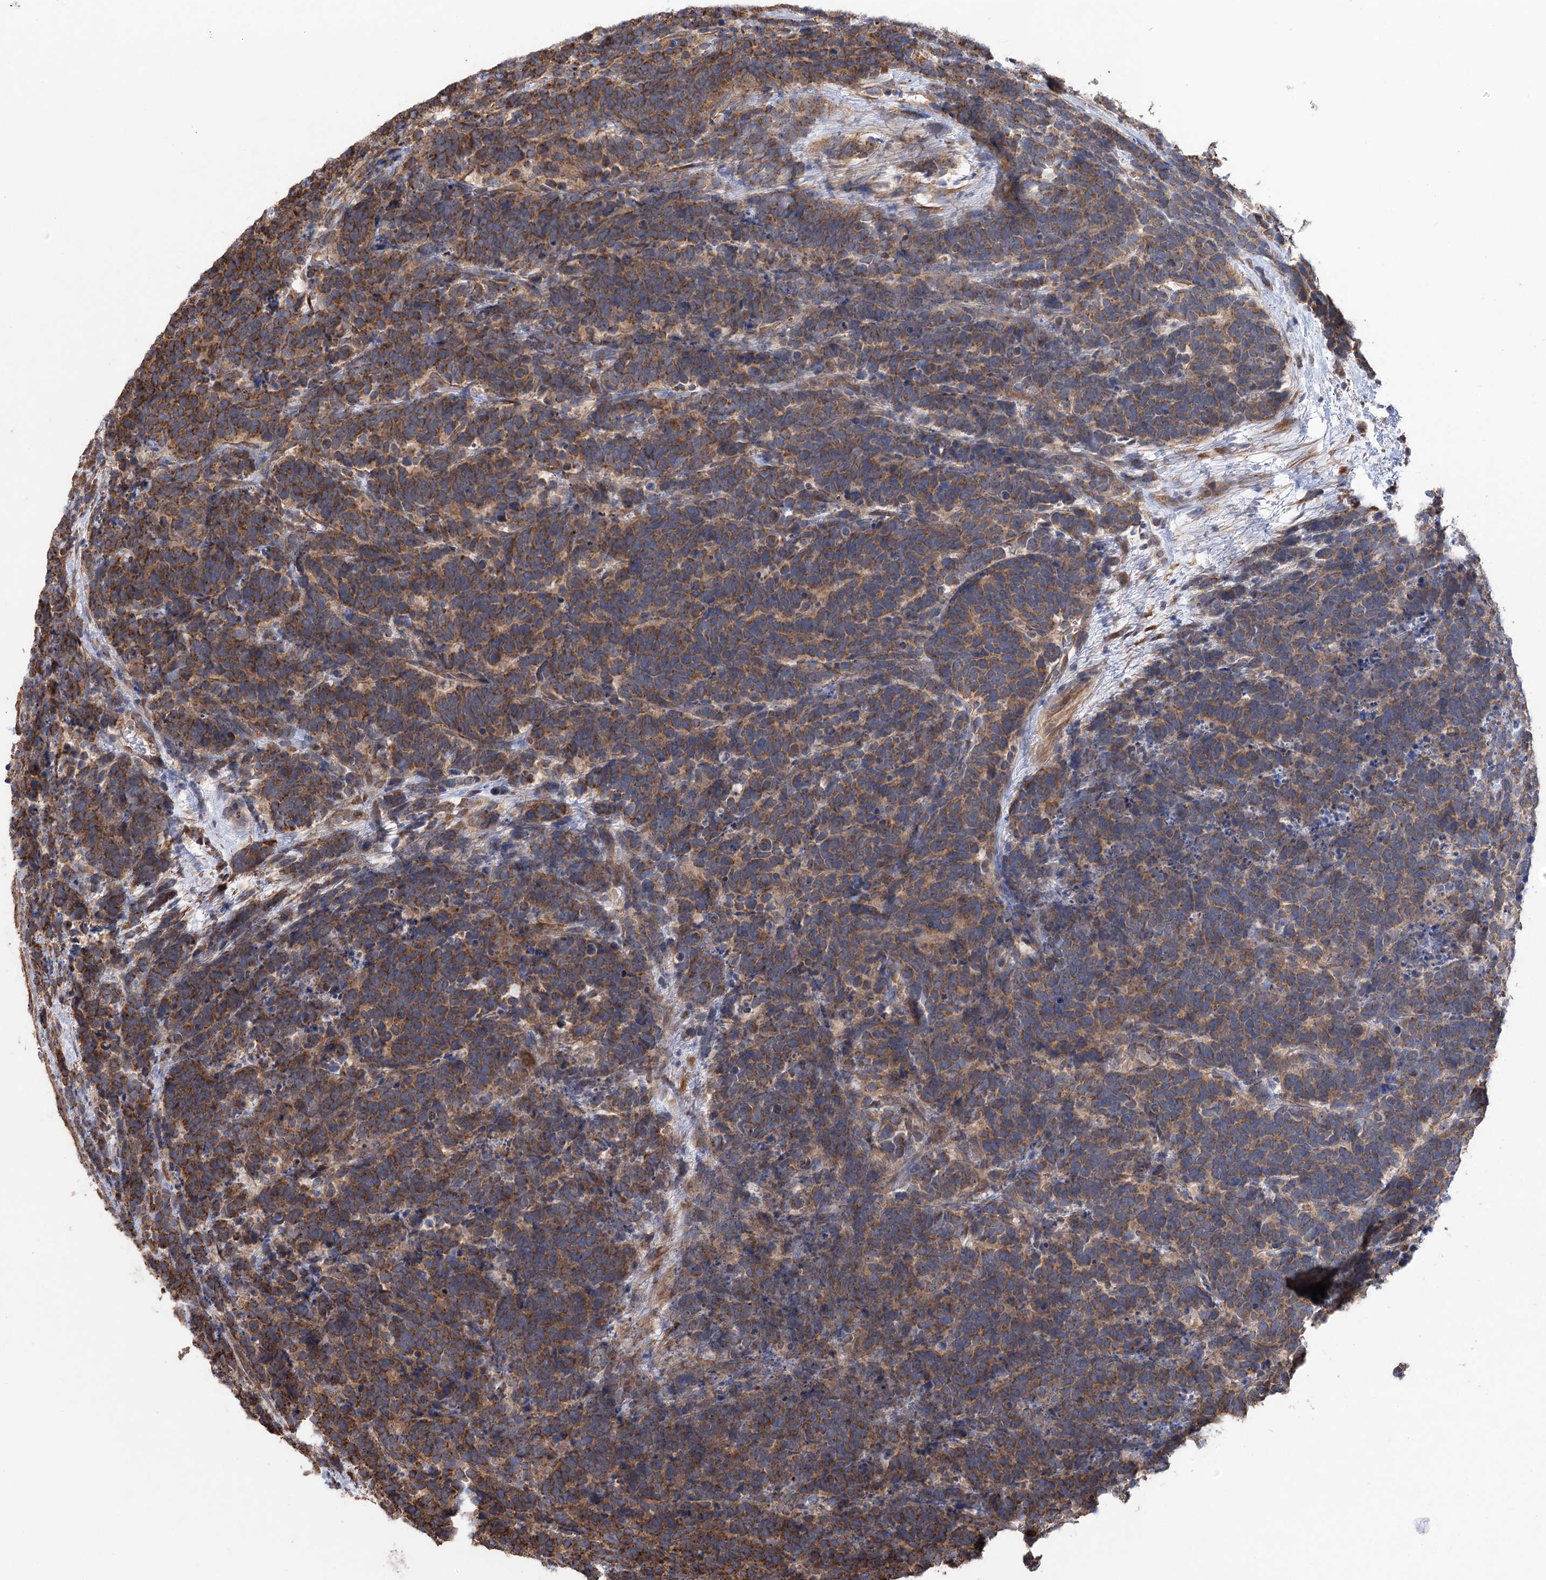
{"staining": {"intensity": "moderate", "quantity": ">75%", "location": "cytoplasmic/membranous"}, "tissue": "carcinoid", "cell_type": "Tumor cells", "image_type": "cancer", "snomed": [{"axis": "morphology", "description": "Carcinoma, NOS"}, {"axis": "morphology", "description": "Carcinoid, malignant, NOS"}, {"axis": "topography", "description": "Urinary bladder"}], "caption": "About >75% of tumor cells in human malignant carcinoid exhibit moderate cytoplasmic/membranous protein positivity as visualized by brown immunohistochemical staining.", "gene": "RWDD4", "patient": {"sex": "male", "age": 57}}